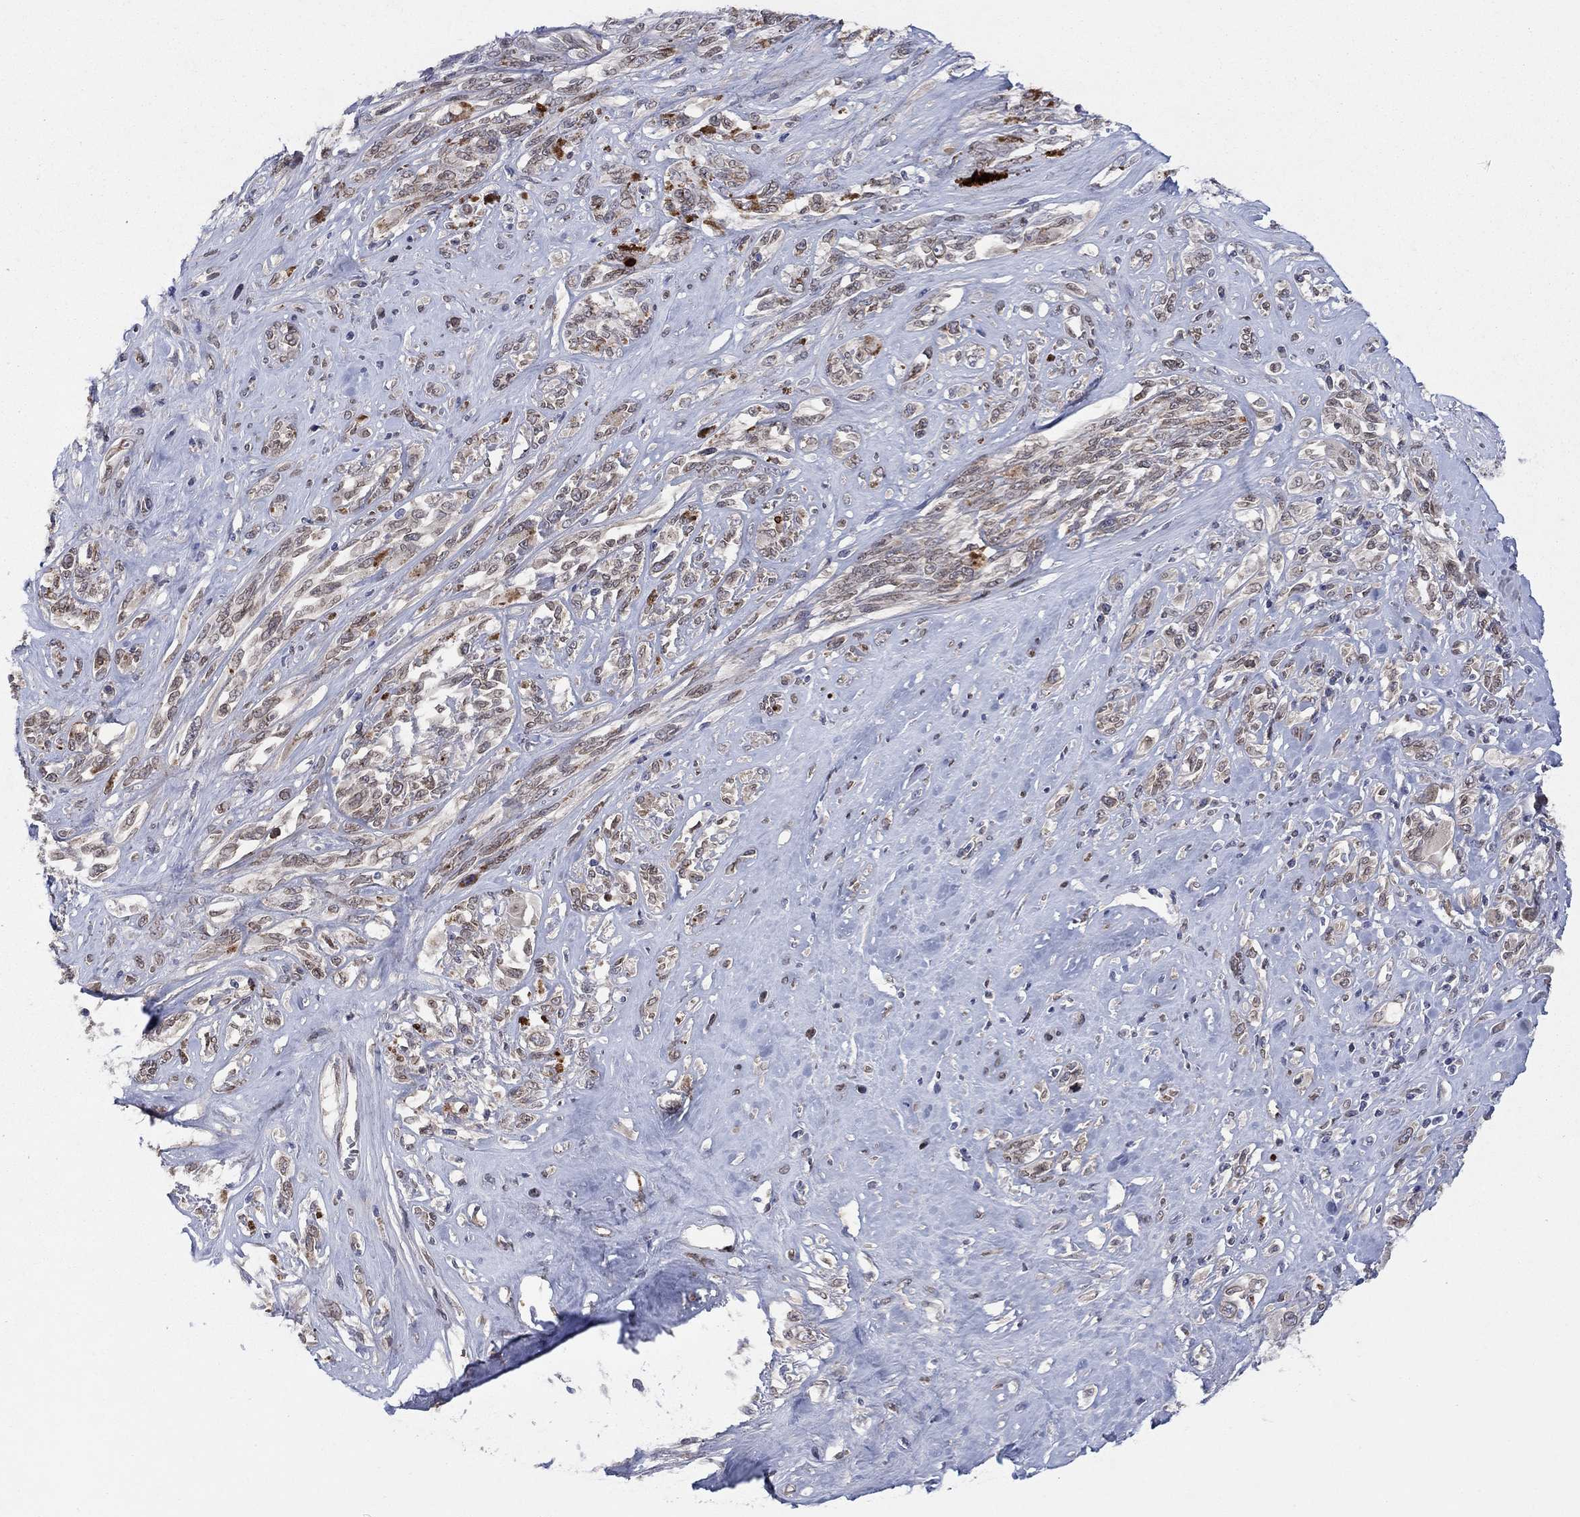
{"staining": {"intensity": "strong", "quantity": "<25%", "location": "cytoplasmic/membranous,nuclear"}, "tissue": "melanoma", "cell_type": "Tumor cells", "image_type": "cancer", "snomed": [{"axis": "morphology", "description": "Malignant melanoma, NOS"}, {"axis": "topography", "description": "Skin"}], "caption": "Immunohistochemical staining of human malignant melanoma exhibits strong cytoplasmic/membranous and nuclear protein expression in approximately <25% of tumor cells.", "gene": "EMC9", "patient": {"sex": "female", "age": 91}}